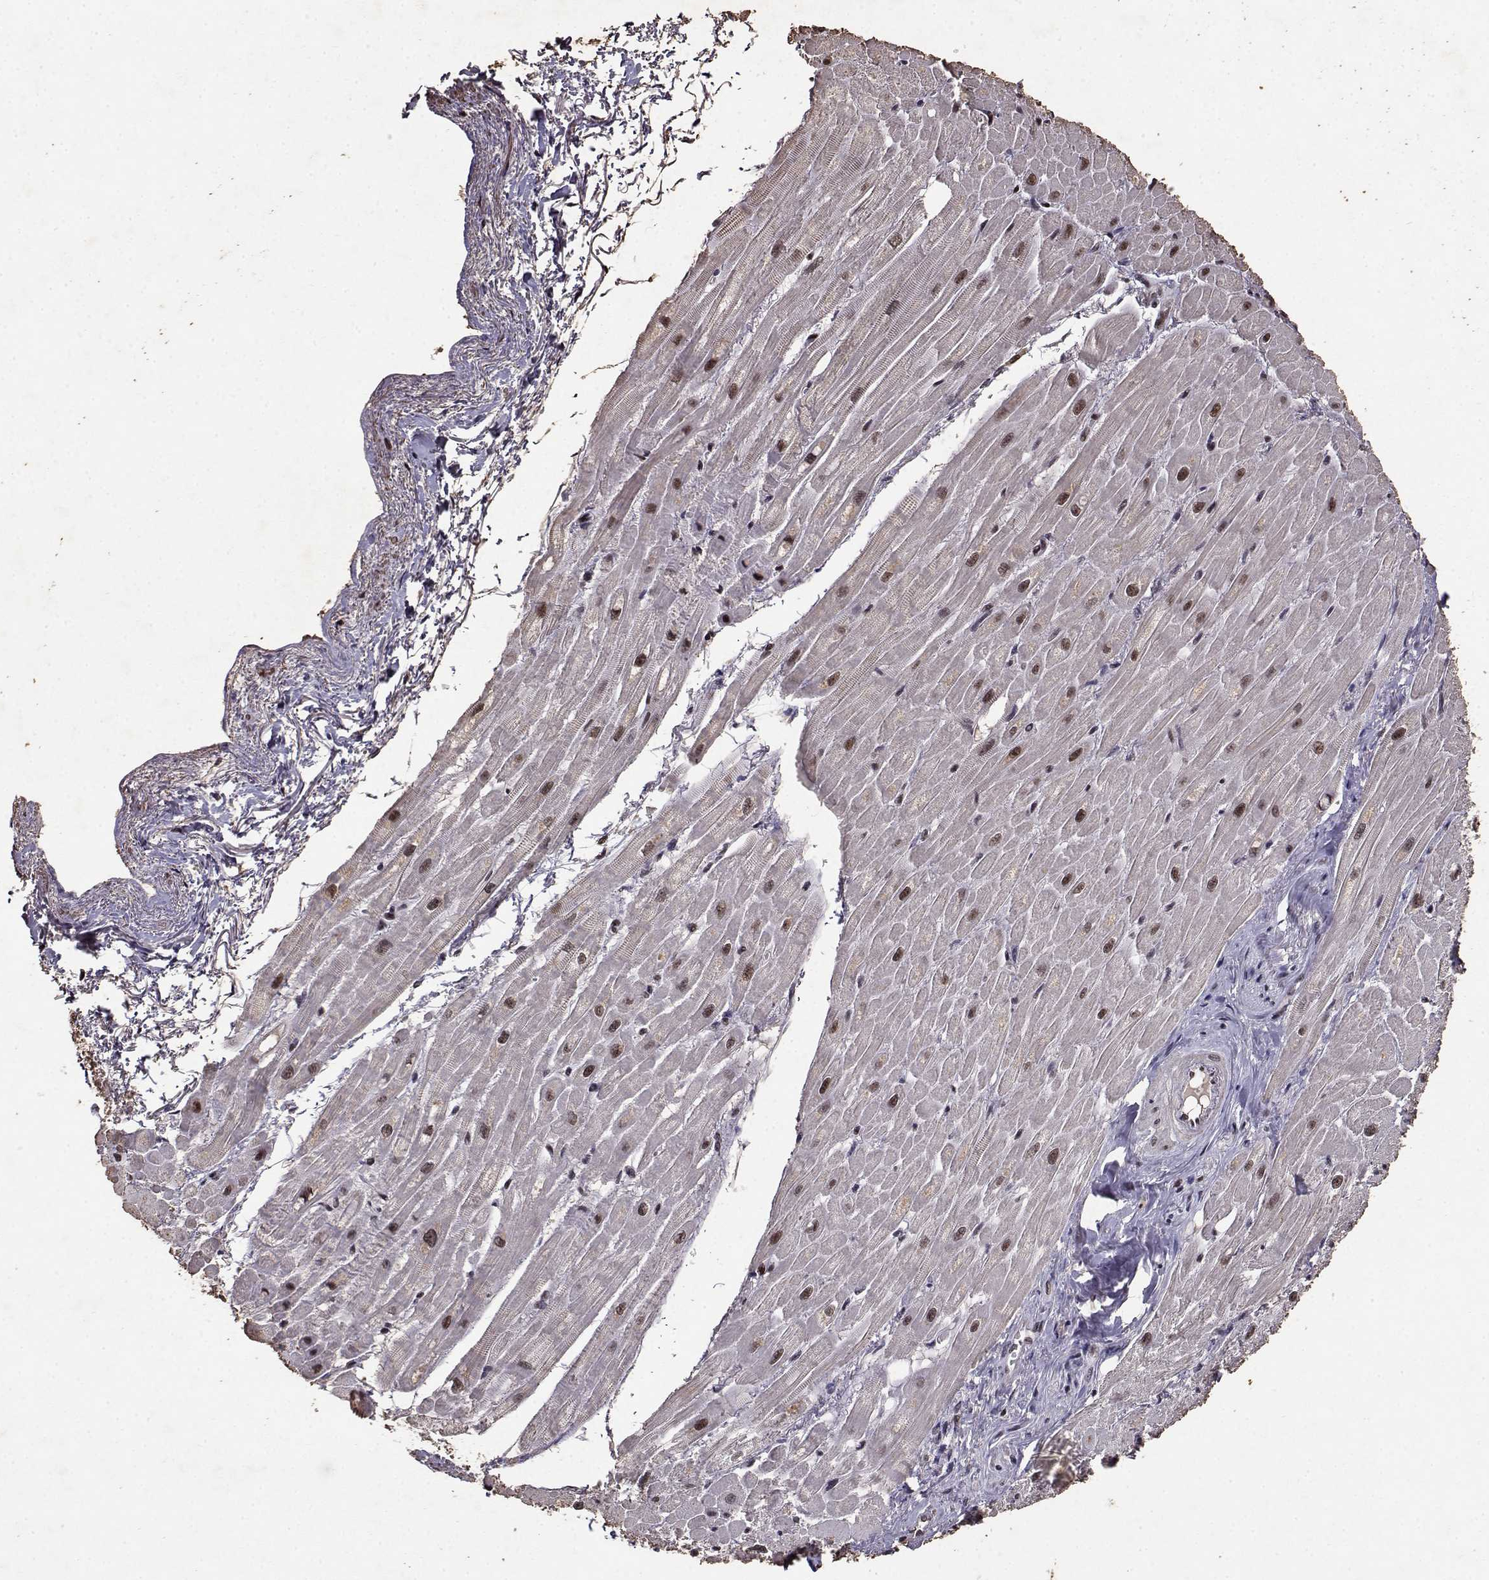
{"staining": {"intensity": "moderate", "quantity": "25%-75%", "location": "nuclear"}, "tissue": "heart muscle", "cell_type": "Cardiomyocytes", "image_type": "normal", "snomed": [{"axis": "morphology", "description": "Normal tissue, NOS"}, {"axis": "topography", "description": "Heart"}], "caption": "Moderate nuclear protein positivity is present in about 25%-75% of cardiomyocytes in heart muscle.", "gene": "TOE1", "patient": {"sex": "male", "age": 62}}